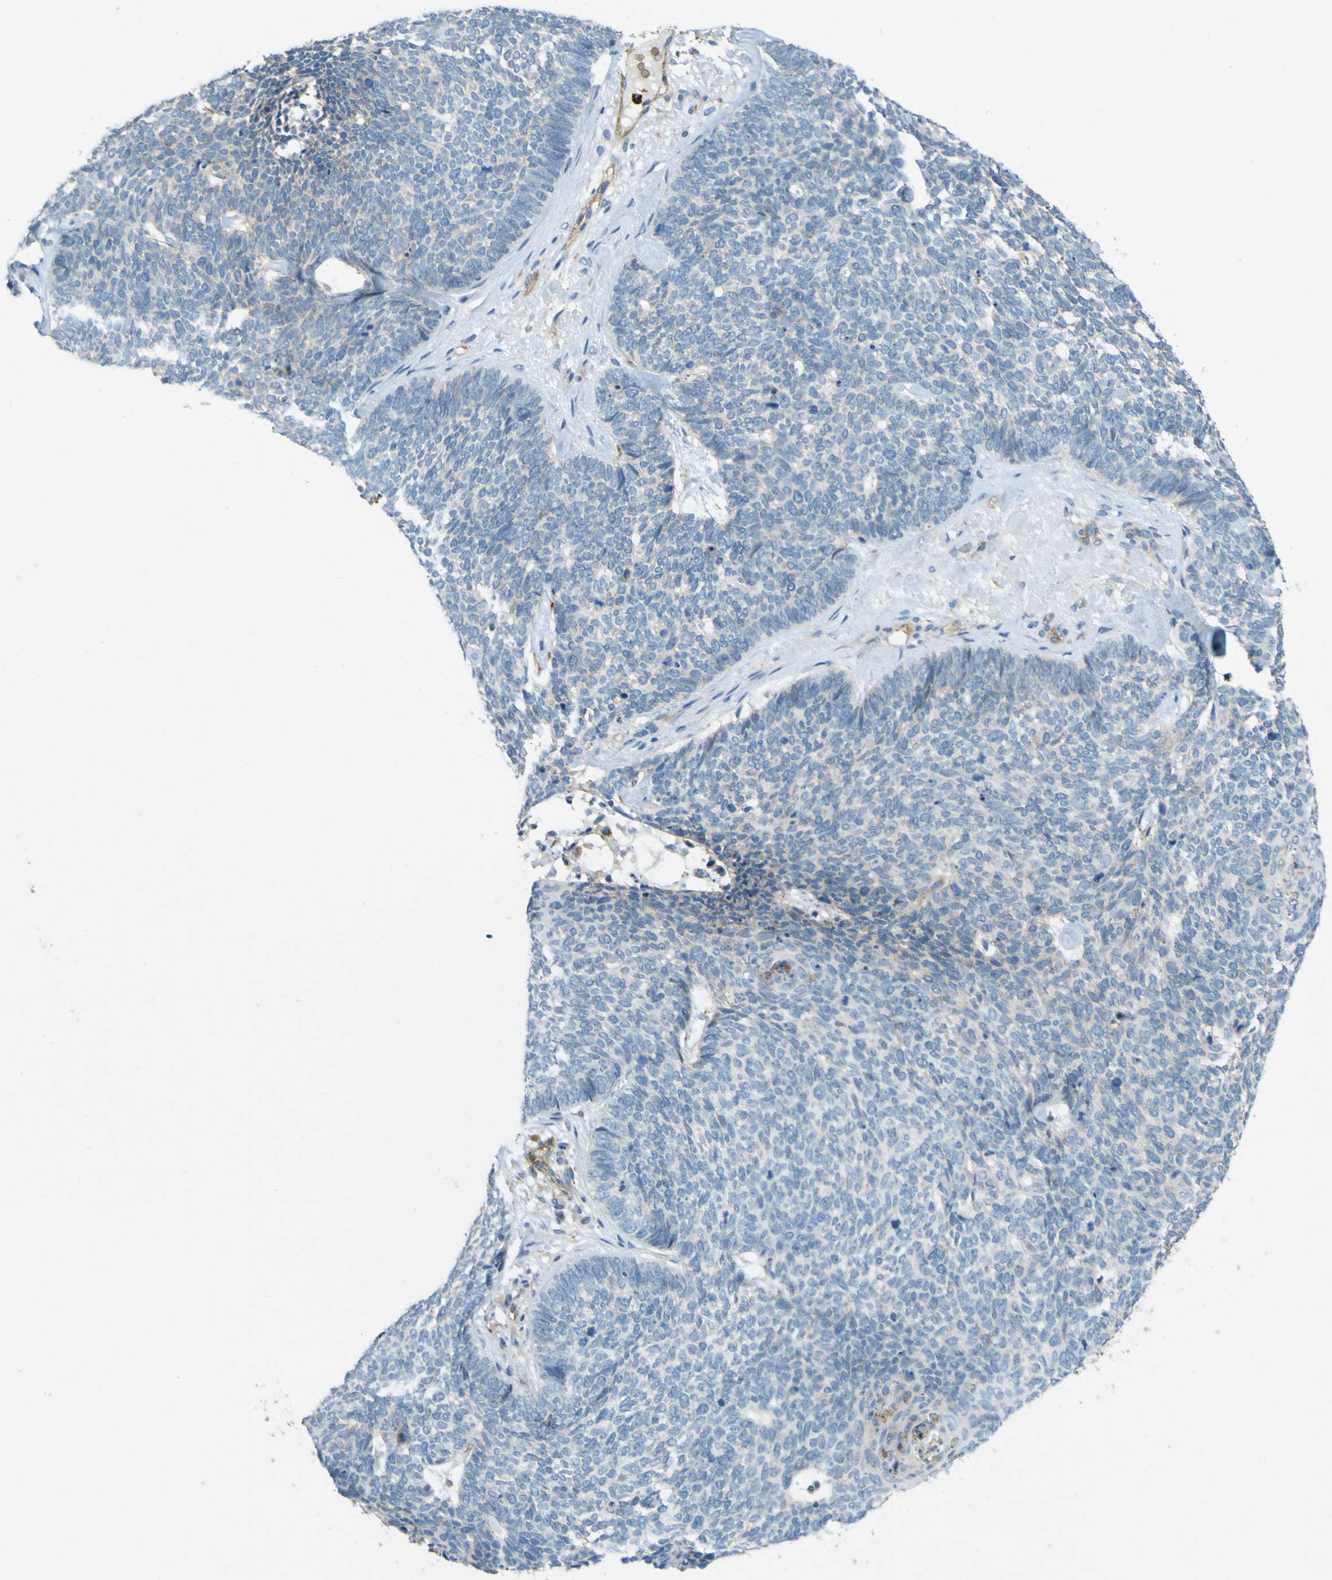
{"staining": {"intensity": "negative", "quantity": "none", "location": "none"}, "tissue": "skin cancer", "cell_type": "Tumor cells", "image_type": "cancer", "snomed": [{"axis": "morphology", "description": "Basal cell carcinoma"}, {"axis": "topography", "description": "Skin"}], "caption": "High power microscopy histopathology image of an immunohistochemistry histopathology image of skin cancer (basal cell carcinoma), revealing no significant staining in tumor cells.", "gene": "PLXDC1", "patient": {"sex": "female", "age": 84}}